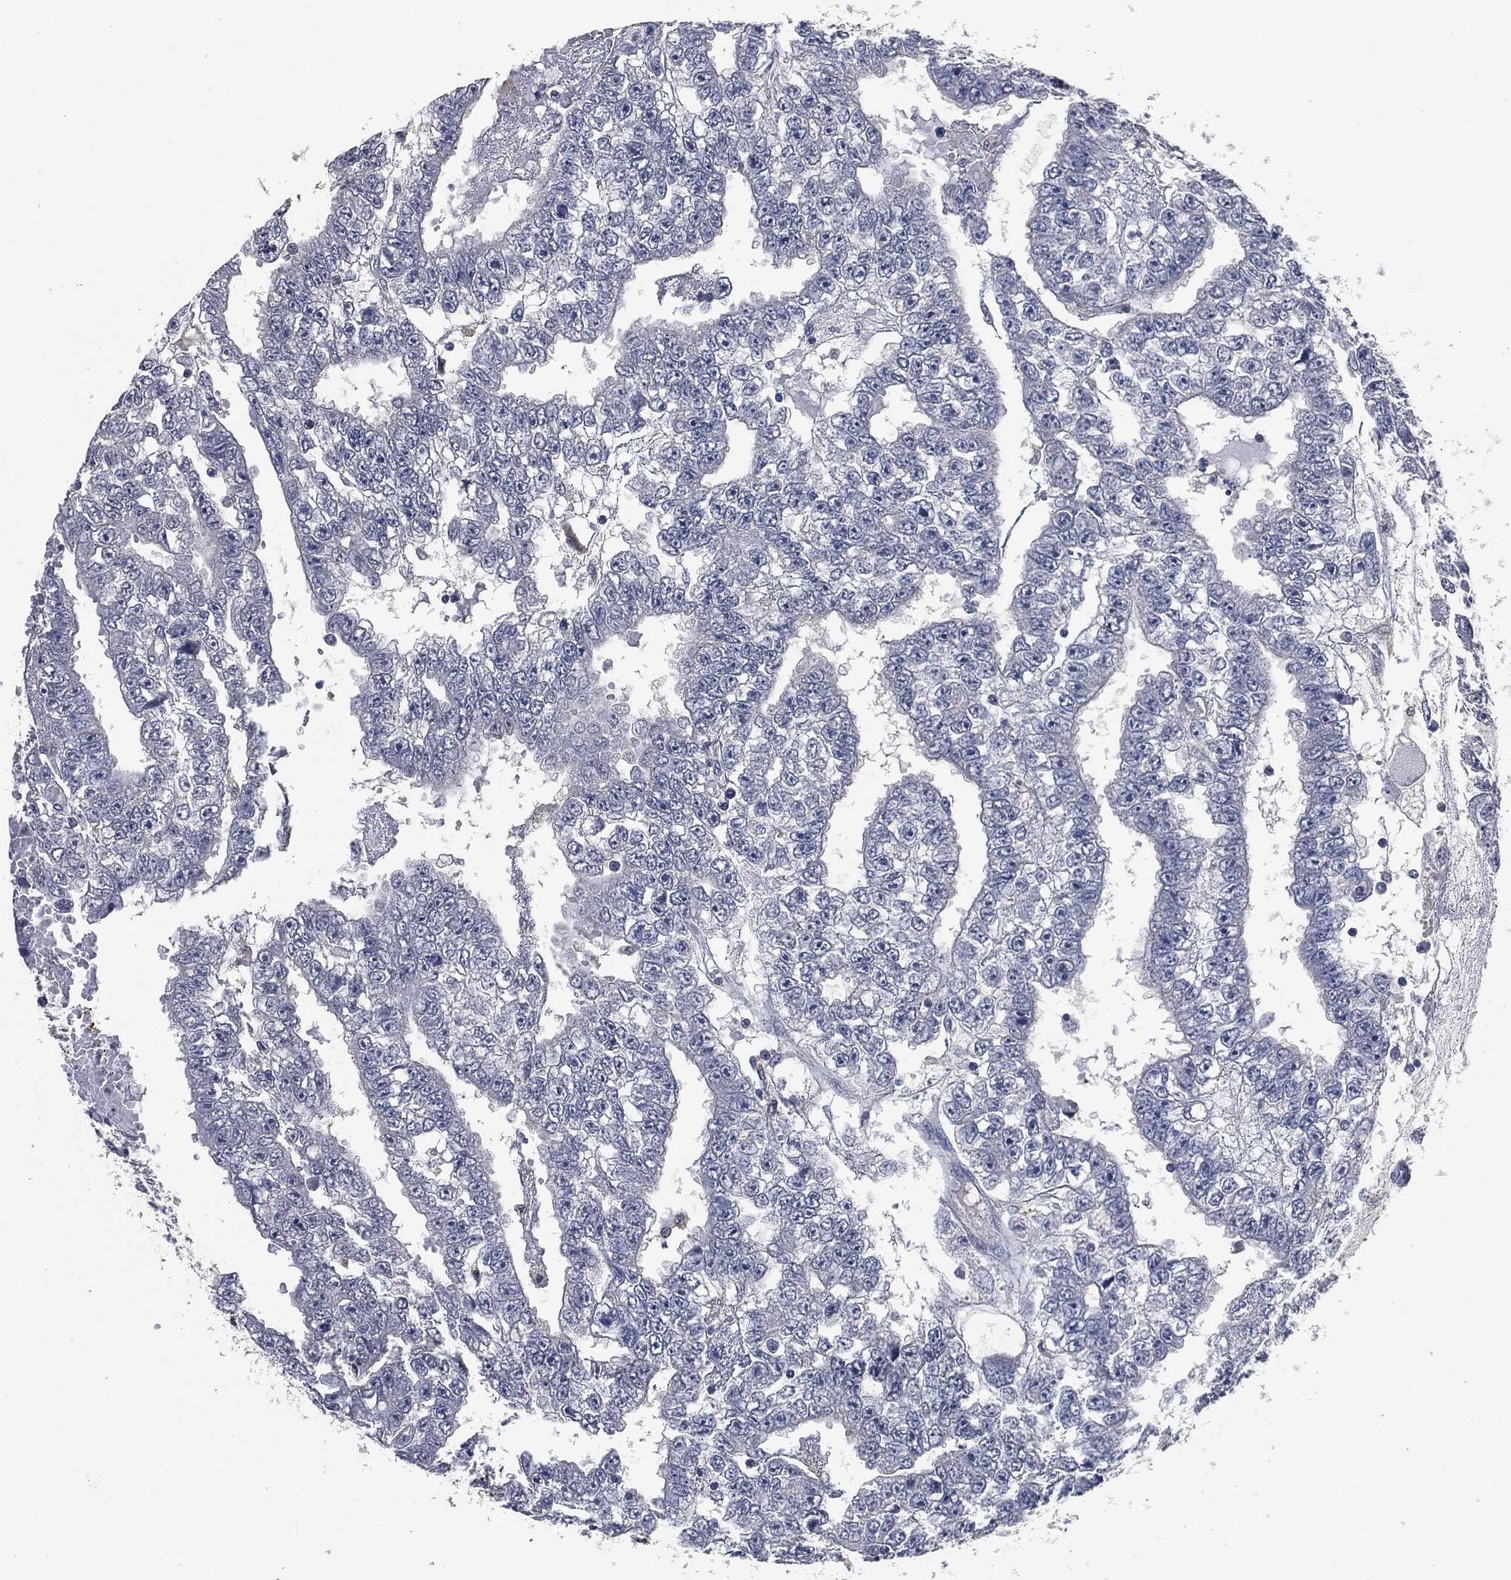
{"staining": {"intensity": "negative", "quantity": "none", "location": "none"}, "tissue": "testis cancer", "cell_type": "Tumor cells", "image_type": "cancer", "snomed": [{"axis": "morphology", "description": "Carcinoma, Embryonal, NOS"}, {"axis": "topography", "description": "Testis"}], "caption": "Immunohistochemistry histopathology image of neoplastic tissue: embryonal carcinoma (testis) stained with DAB (3,3'-diaminobenzidine) exhibits no significant protein expression in tumor cells. Nuclei are stained in blue.", "gene": "IL1RN", "patient": {"sex": "male", "age": 25}}